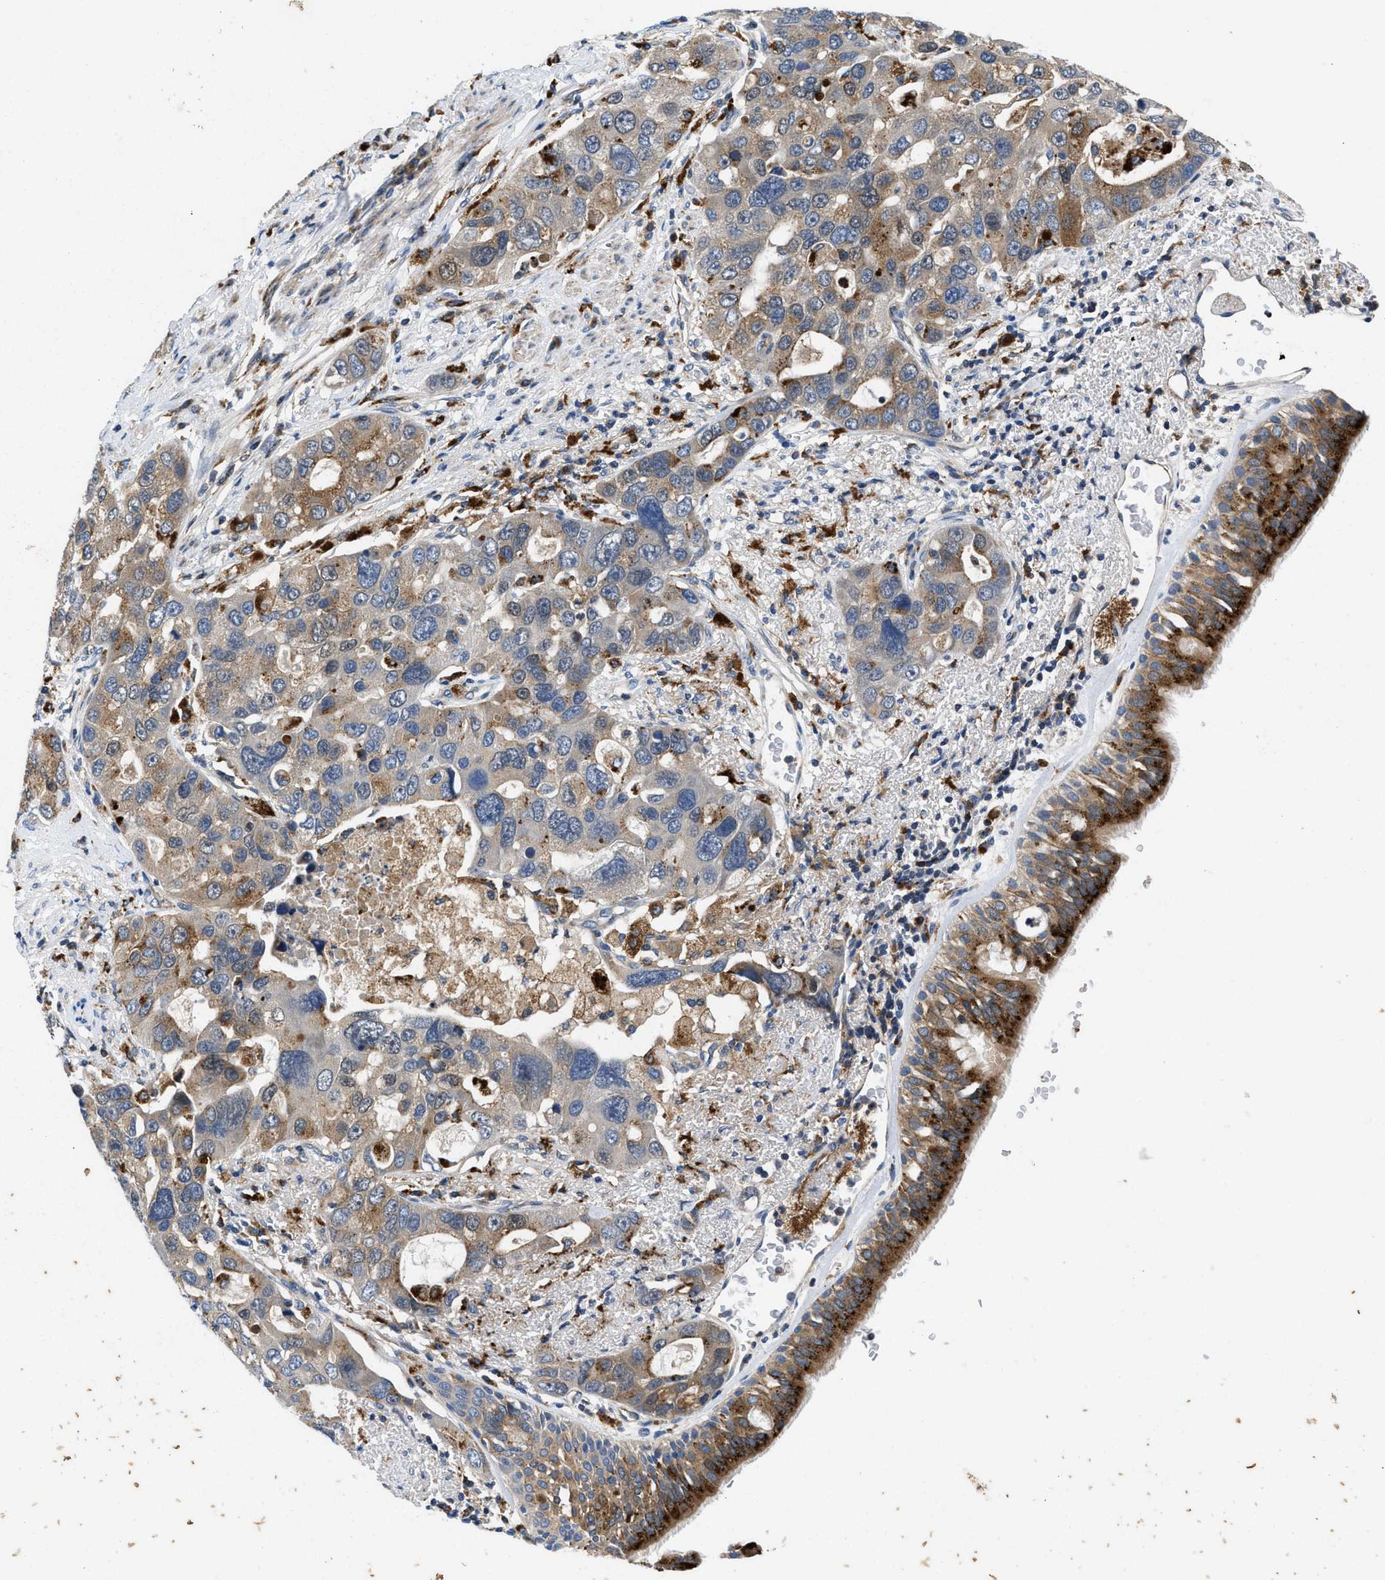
{"staining": {"intensity": "strong", "quantity": ">75%", "location": "cytoplasmic/membranous"}, "tissue": "bronchus", "cell_type": "Respiratory epithelial cells", "image_type": "normal", "snomed": [{"axis": "morphology", "description": "Normal tissue, NOS"}, {"axis": "morphology", "description": "Adenocarcinoma, NOS"}, {"axis": "morphology", "description": "Adenocarcinoma, metastatic, NOS"}, {"axis": "topography", "description": "Lymph node"}, {"axis": "topography", "description": "Bronchus"}, {"axis": "topography", "description": "Lung"}], "caption": "Immunohistochemistry staining of unremarkable bronchus, which demonstrates high levels of strong cytoplasmic/membranous staining in approximately >75% of respiratory epithelial cells indicating strong cytoplasmic/membranous protein positivity. The staining was performed using DAB (3,3'-diaminobenzidine) (brown) for protein detection and nuclei were counterstained in hematoxylin (blue).", "gene": "ENPP4", "patient": {"sex": "female", "age": 54}}